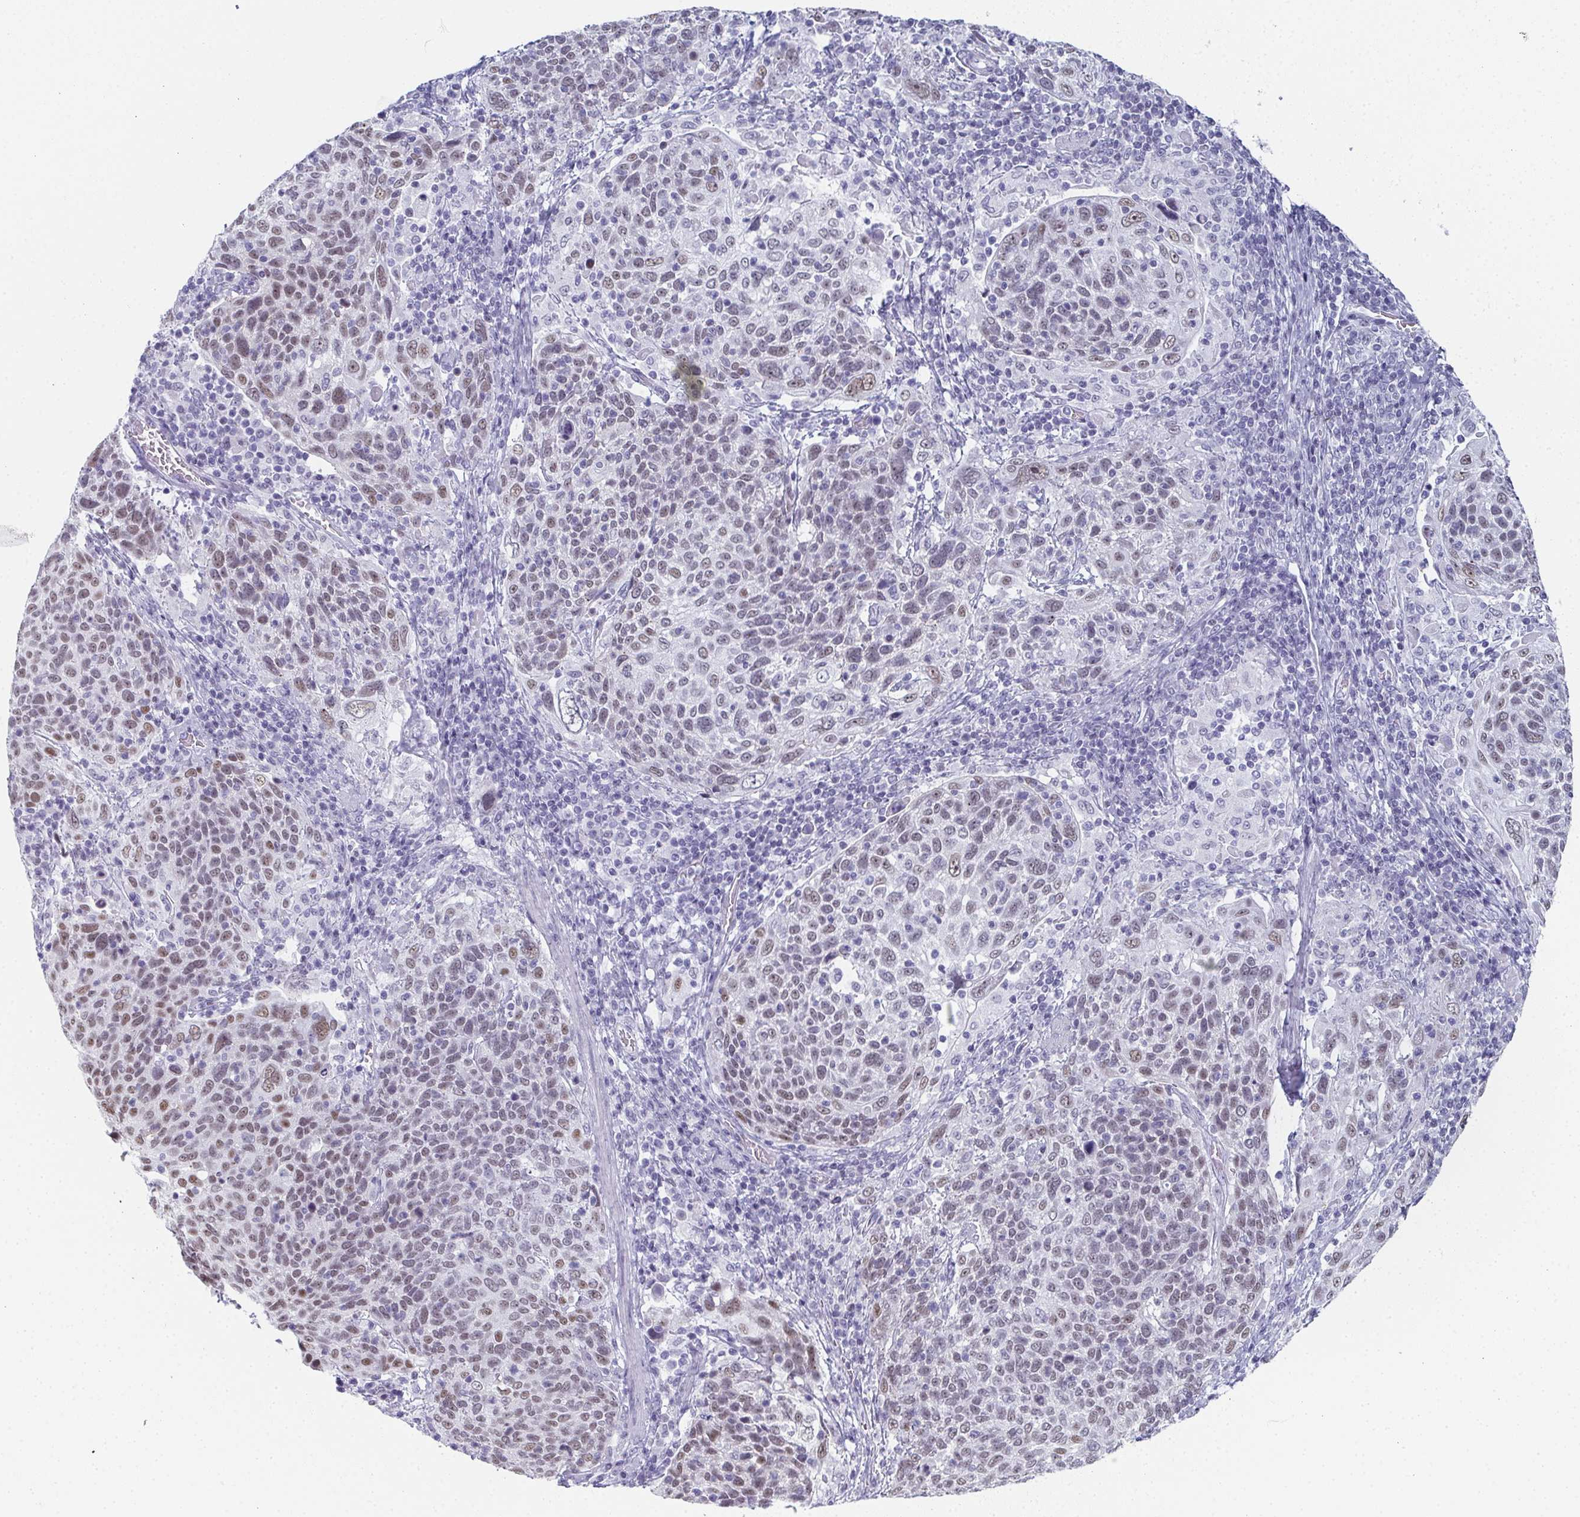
{"staining": {"intensity": "moderate", "quantity": "25%-75%", "location": "nuclear"}, "tissue": "cervical cancer", "cell_type": "Tumor cells", "image_type": "cancer", "snomed": [{"axis": "morphology", "description": "Squamous cell carcinoma, NOS"}, {"axis": "topography", "description": "Cervix"}], "caption": "Protein expression analysis of cervical cancer (squamous cell carcinoma) demonstrates moderate nuclear expression in about 25%-75% of tumor cells.", "gene": "PYCR3", "patient": {"sex": "female", "age": 61}}